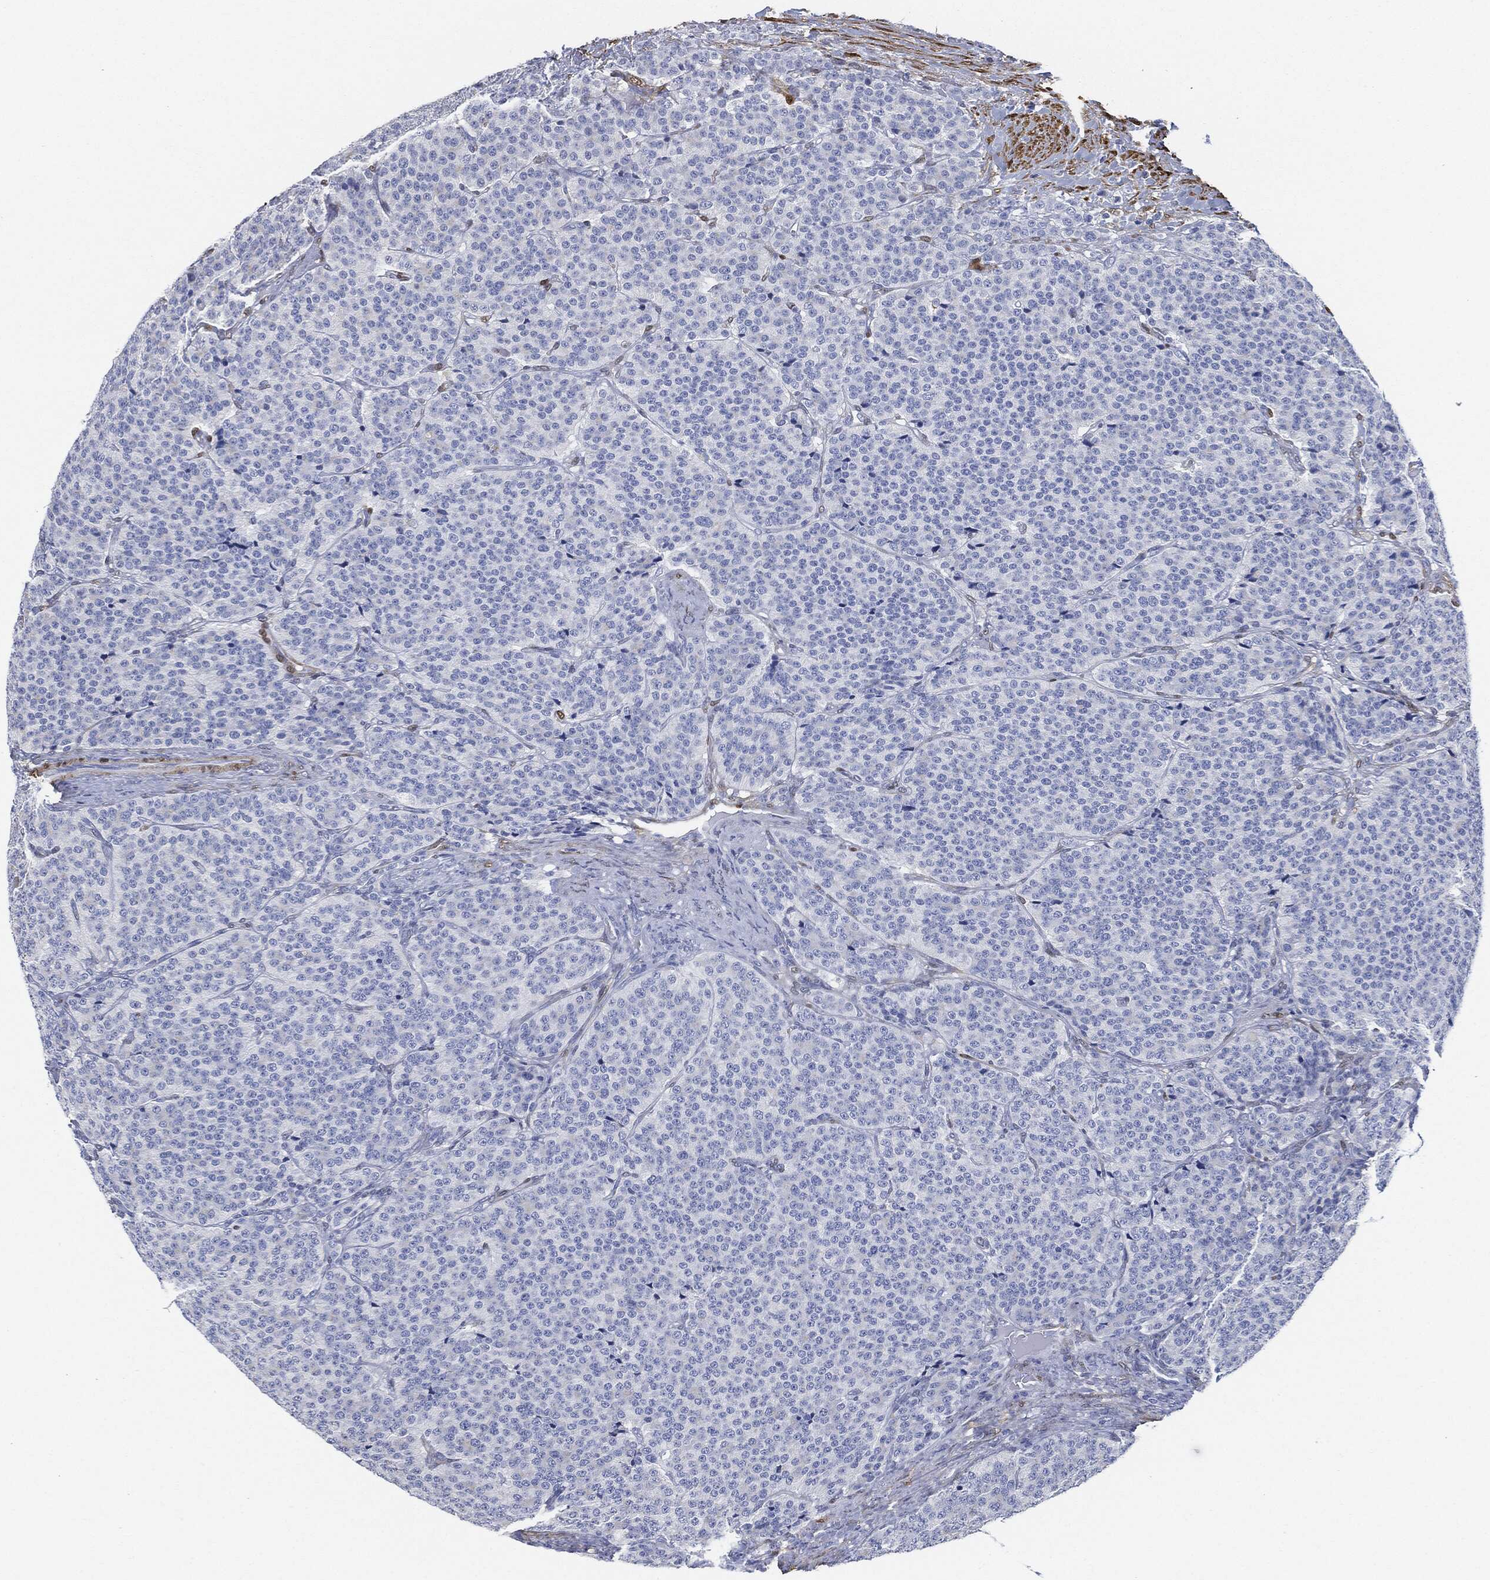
{"staining": {"intensity": "negative", "quantity": "none", "location": "none"}, "tissue": "carcinoid", "cell_type": "Tumor cells", "image_type": "cancer", "snomed": [{"axis": "morphology", "description": "Carcinoid, malignant, NOS"}, {"axis": "topography", "description": "Small intestine"}], "caption": "Tumor cells show no significant protein expression in malignant carcinoid.", "gene": "TAGLN", "patient": {"sex": "female", "age": 58}}